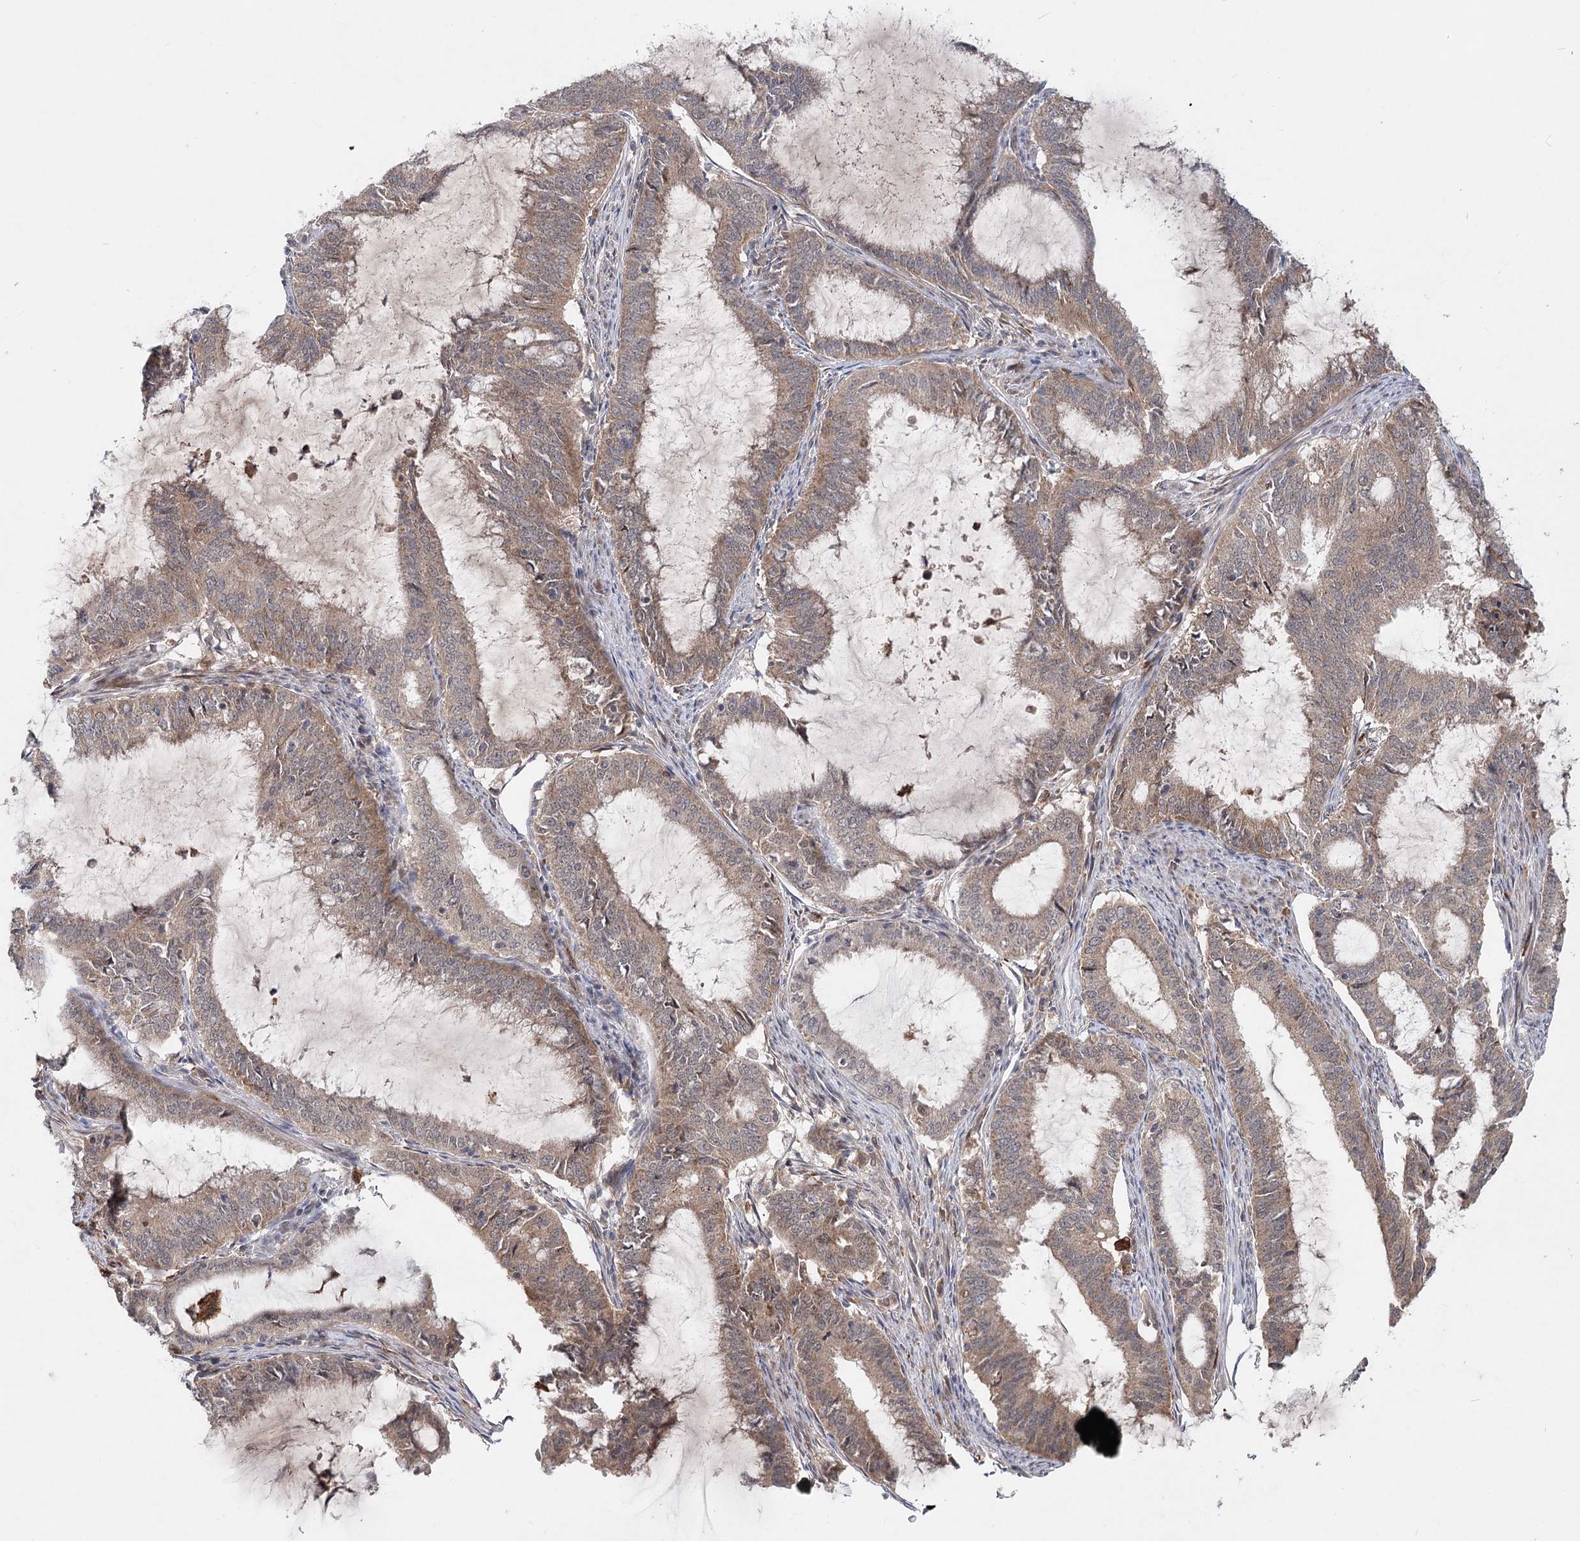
{"staining": {"intensity": "moderate", "quantity": ">75%", "location": "cytoplasmic/membranous"}, "tissue": "endometrial cancer", "cell_type": "Tumor cells", "image_type": "cancer", "snomed": [{"axis": "morphology", "description": "Adenocarcinoma, NOS"}, {"axis": "topography", "description": "Endometrium"}], "caption": "Immunohistochemical staining of human endometrial cancer (adenocarcinoma) displays moderate cytoplasmic/membranous protein positivity in approximately >75% of tumor cells.", "gene": "AP3B1", "patient": {"sex": "female", "age": 51}}